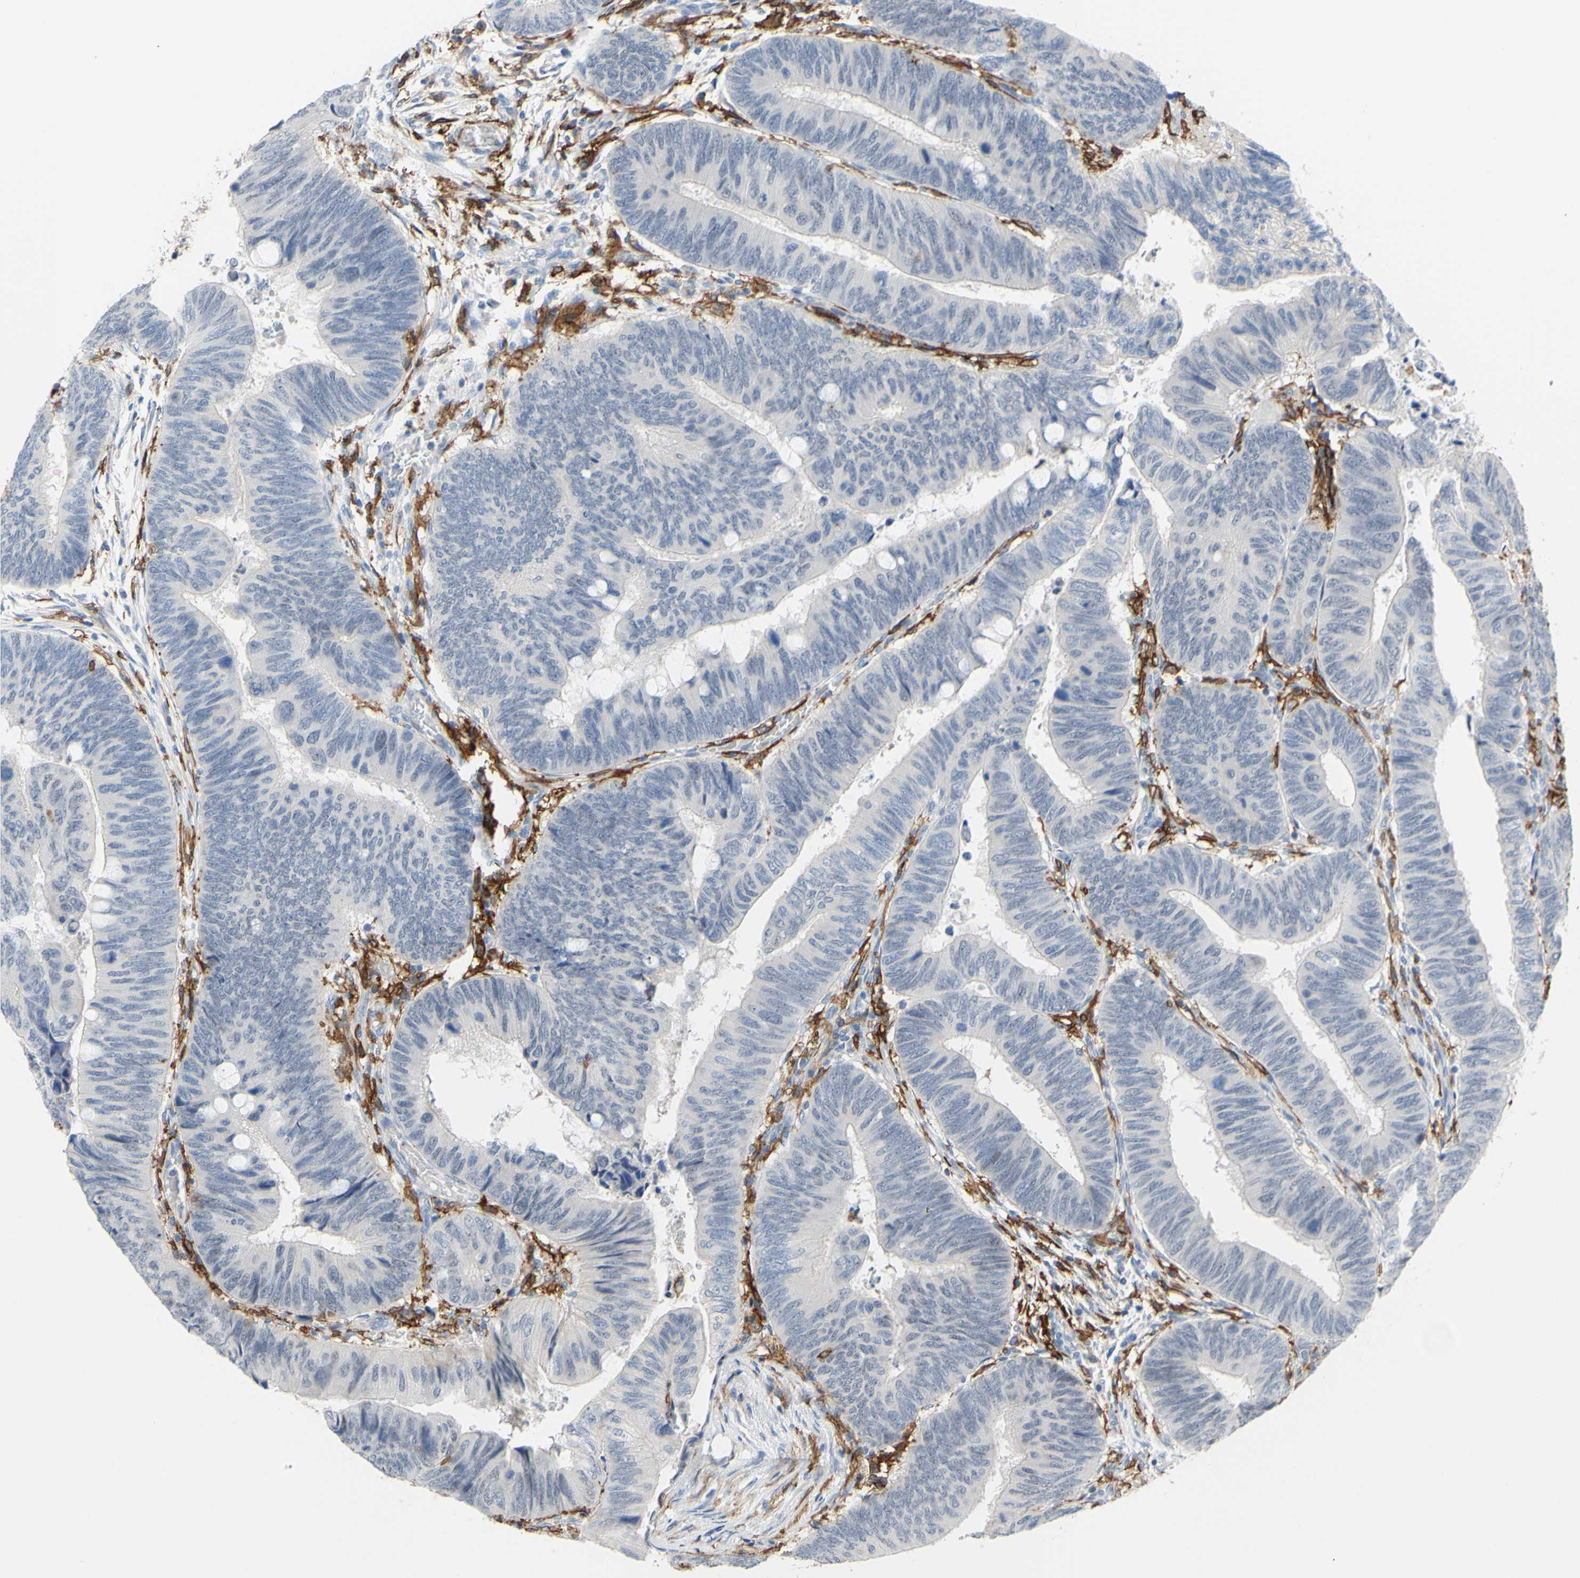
{"staining": {"intensity": "negative", "quantity": "none", "location": "none"}, "tissue": "colorectal cancer", "cell_type": "Tumor cells", "image_type": "cancer", "snomed": [{"axis": "morphology", "description": "Normal tissue, NOS"}, {"axis": "morphology", "description": "Adenocarcinoma, NOS"}, {"axis": "topography", "description": "Rectum"}, {"axis": "topography", "description": "Peripheral nerve tissue"}], "caption": "The immunohistochemistry (IHC) micrograph has no significant positivity in tumor cells of colorectal cancer (adenocarcinoma) tissue.", "gene": "FCGR2A", "patient": {"sex": "male", "age": 92}}